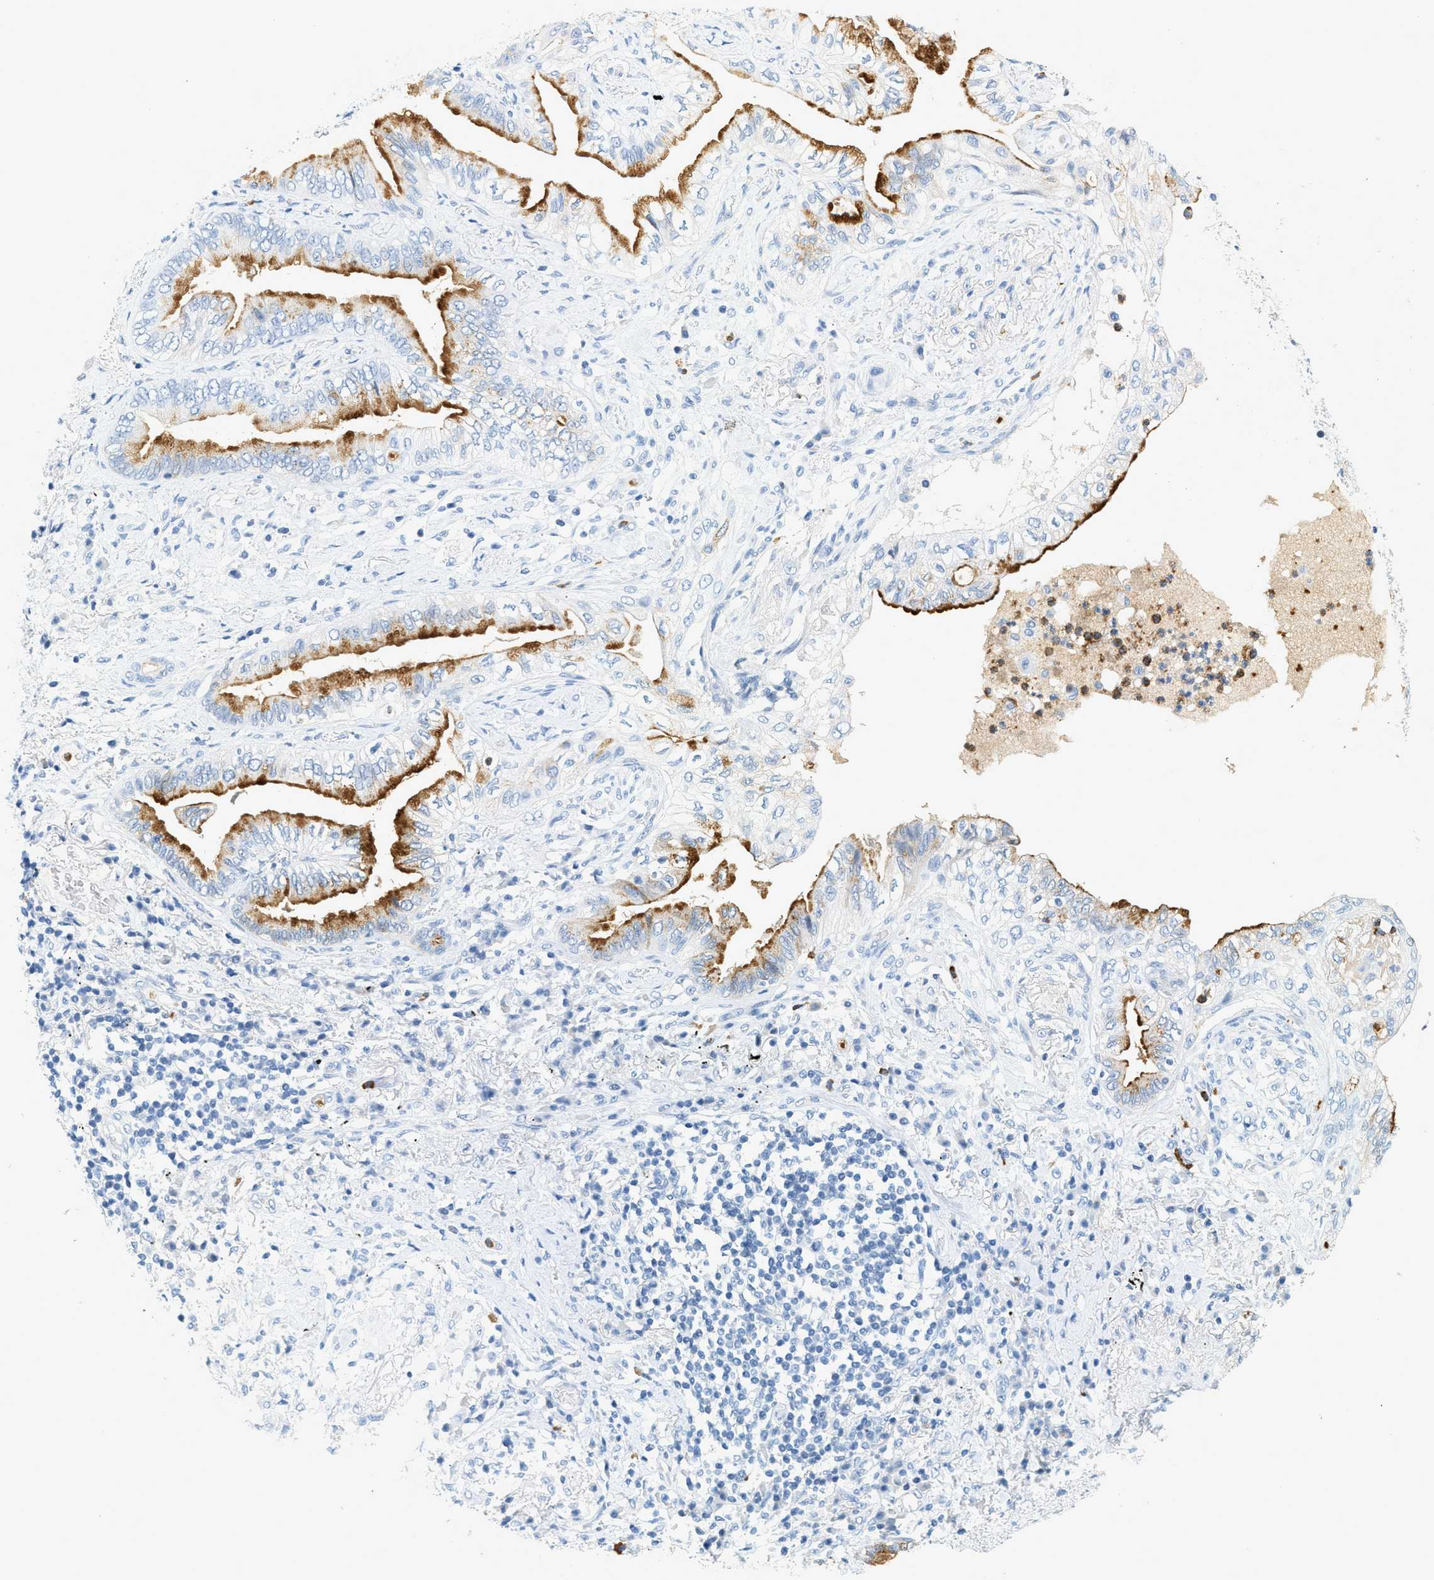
{"staining": {"intensity": "moderate", "quantity": ">75%", "location": "cytoplasmic/membranous"}, "tissue": "lung cancer", "cell_type": "Tumor cells", "image_type": "cancer", "snomed": [{"axis": "morphology", "description": "Normal tissue, NOS"}, {"axis": "morphology", "description": "Adenocarcinoma, NOS"}, {"axis": "topography", "description": "Bronchus"}, {"axis": "topography", "description": "Lung"}], "caption": "Lung adenocarcinoma stained with immunohistochemistry shows moderate cytoplasmic/membranous staining in approximately >75% of tumor cells. The protein of interest is shown in brown color, while the nuclei are stained blue.", "gene": "LCN2", "patient": {"sex": "female", "age": 70}}